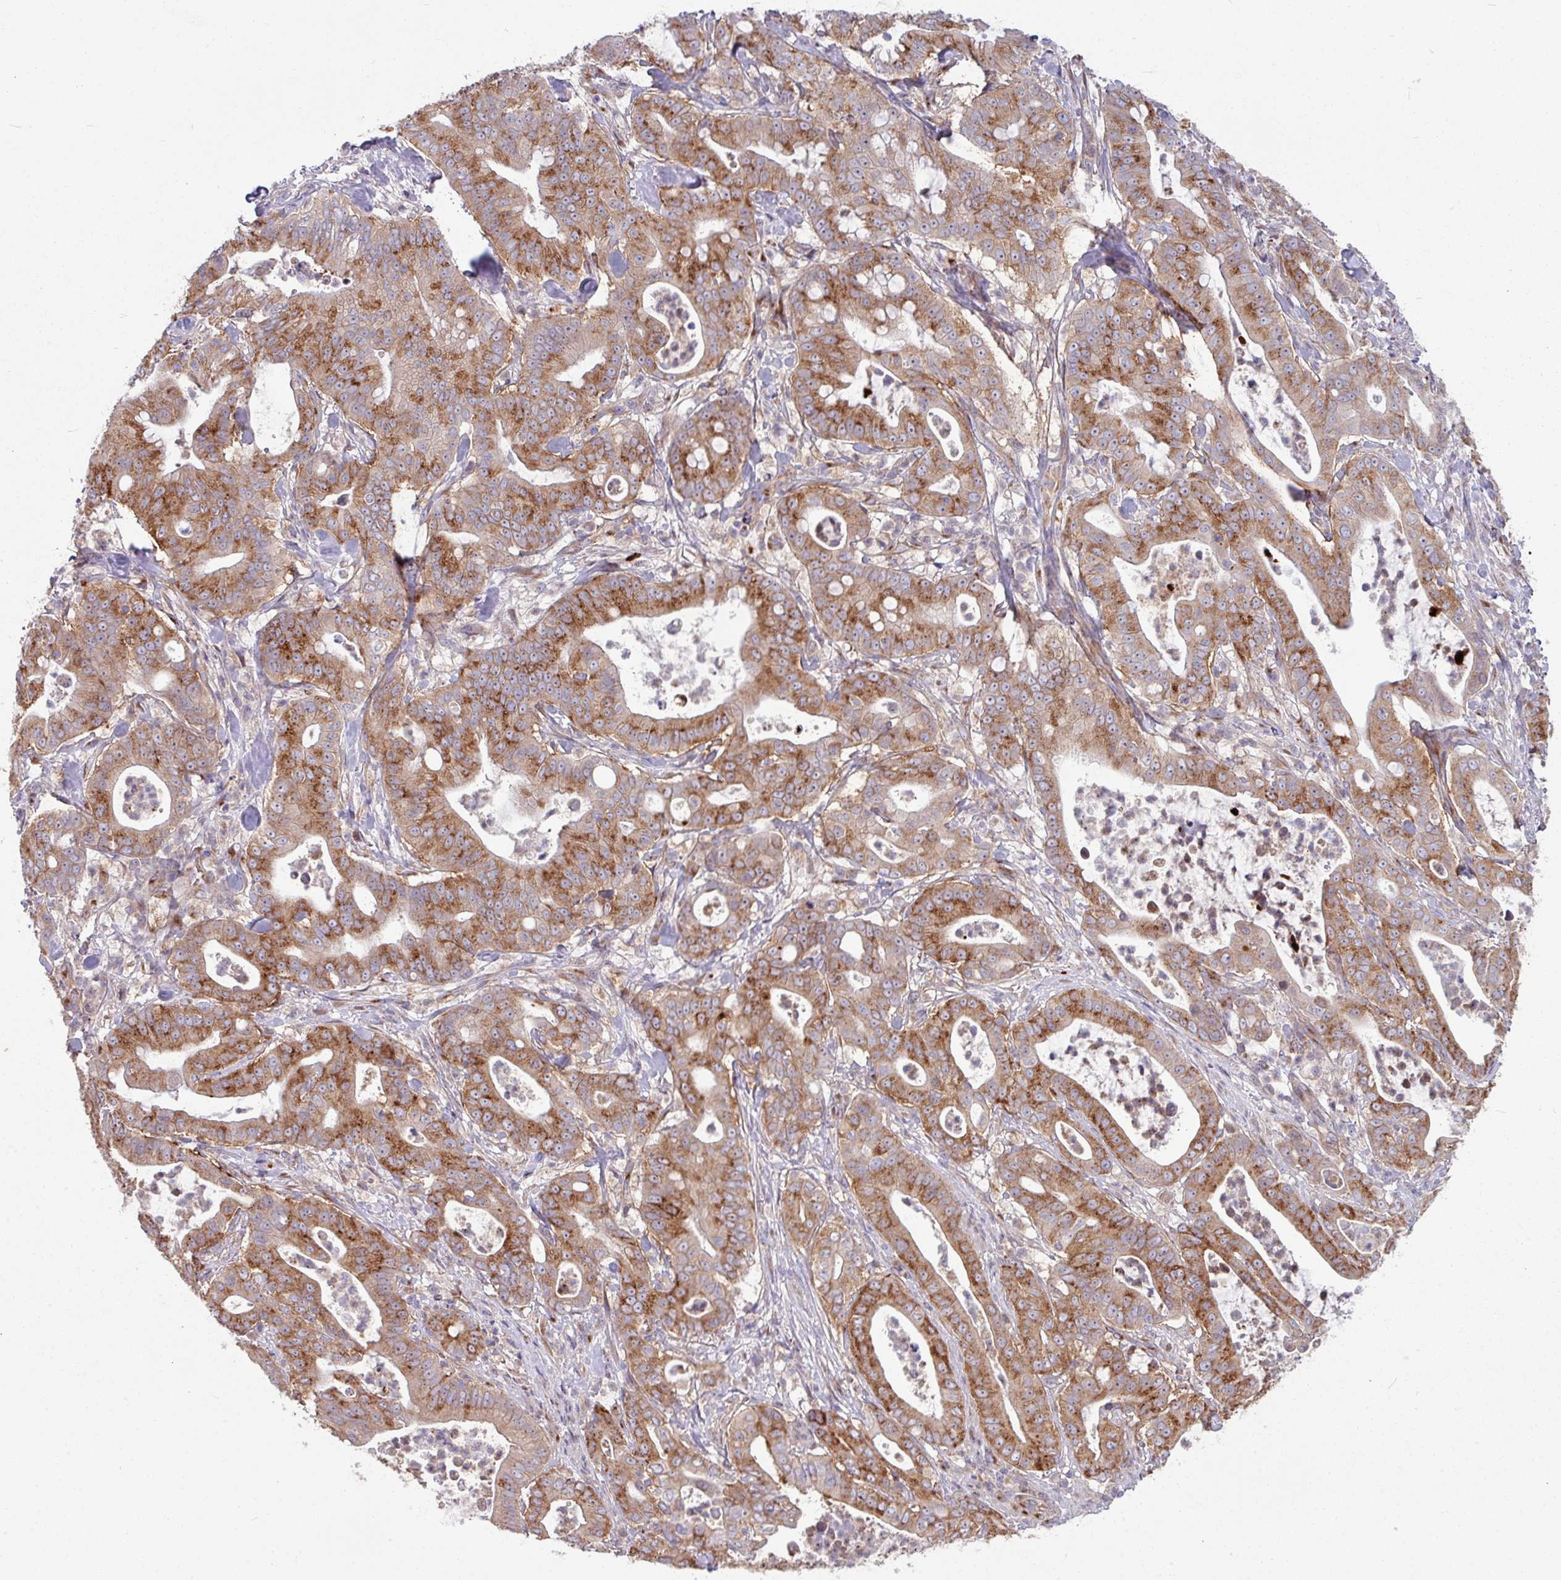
{"staining": {"intensity": "strong", "quantity": ">75%", "location": "cytoplasmic/membranous"}, "tissue": "pancreatic cancer", "cell_type": "Tumor cells", "image_type": "cancer", "snomed": [{"axis": "morphology", "description": "Adenocarcinoma, NOS"}, {"axis": "topography", "description": "Pancreas"}], "caption": "Pancreatic adenocarcinoma stained with IHC shows strong cytoplasmic/membranous staining in about >75% of tumor cells. Nuclei are stained in blue.", "gene": "LSM12", "patient": {"sex": "male", "age": 71}}